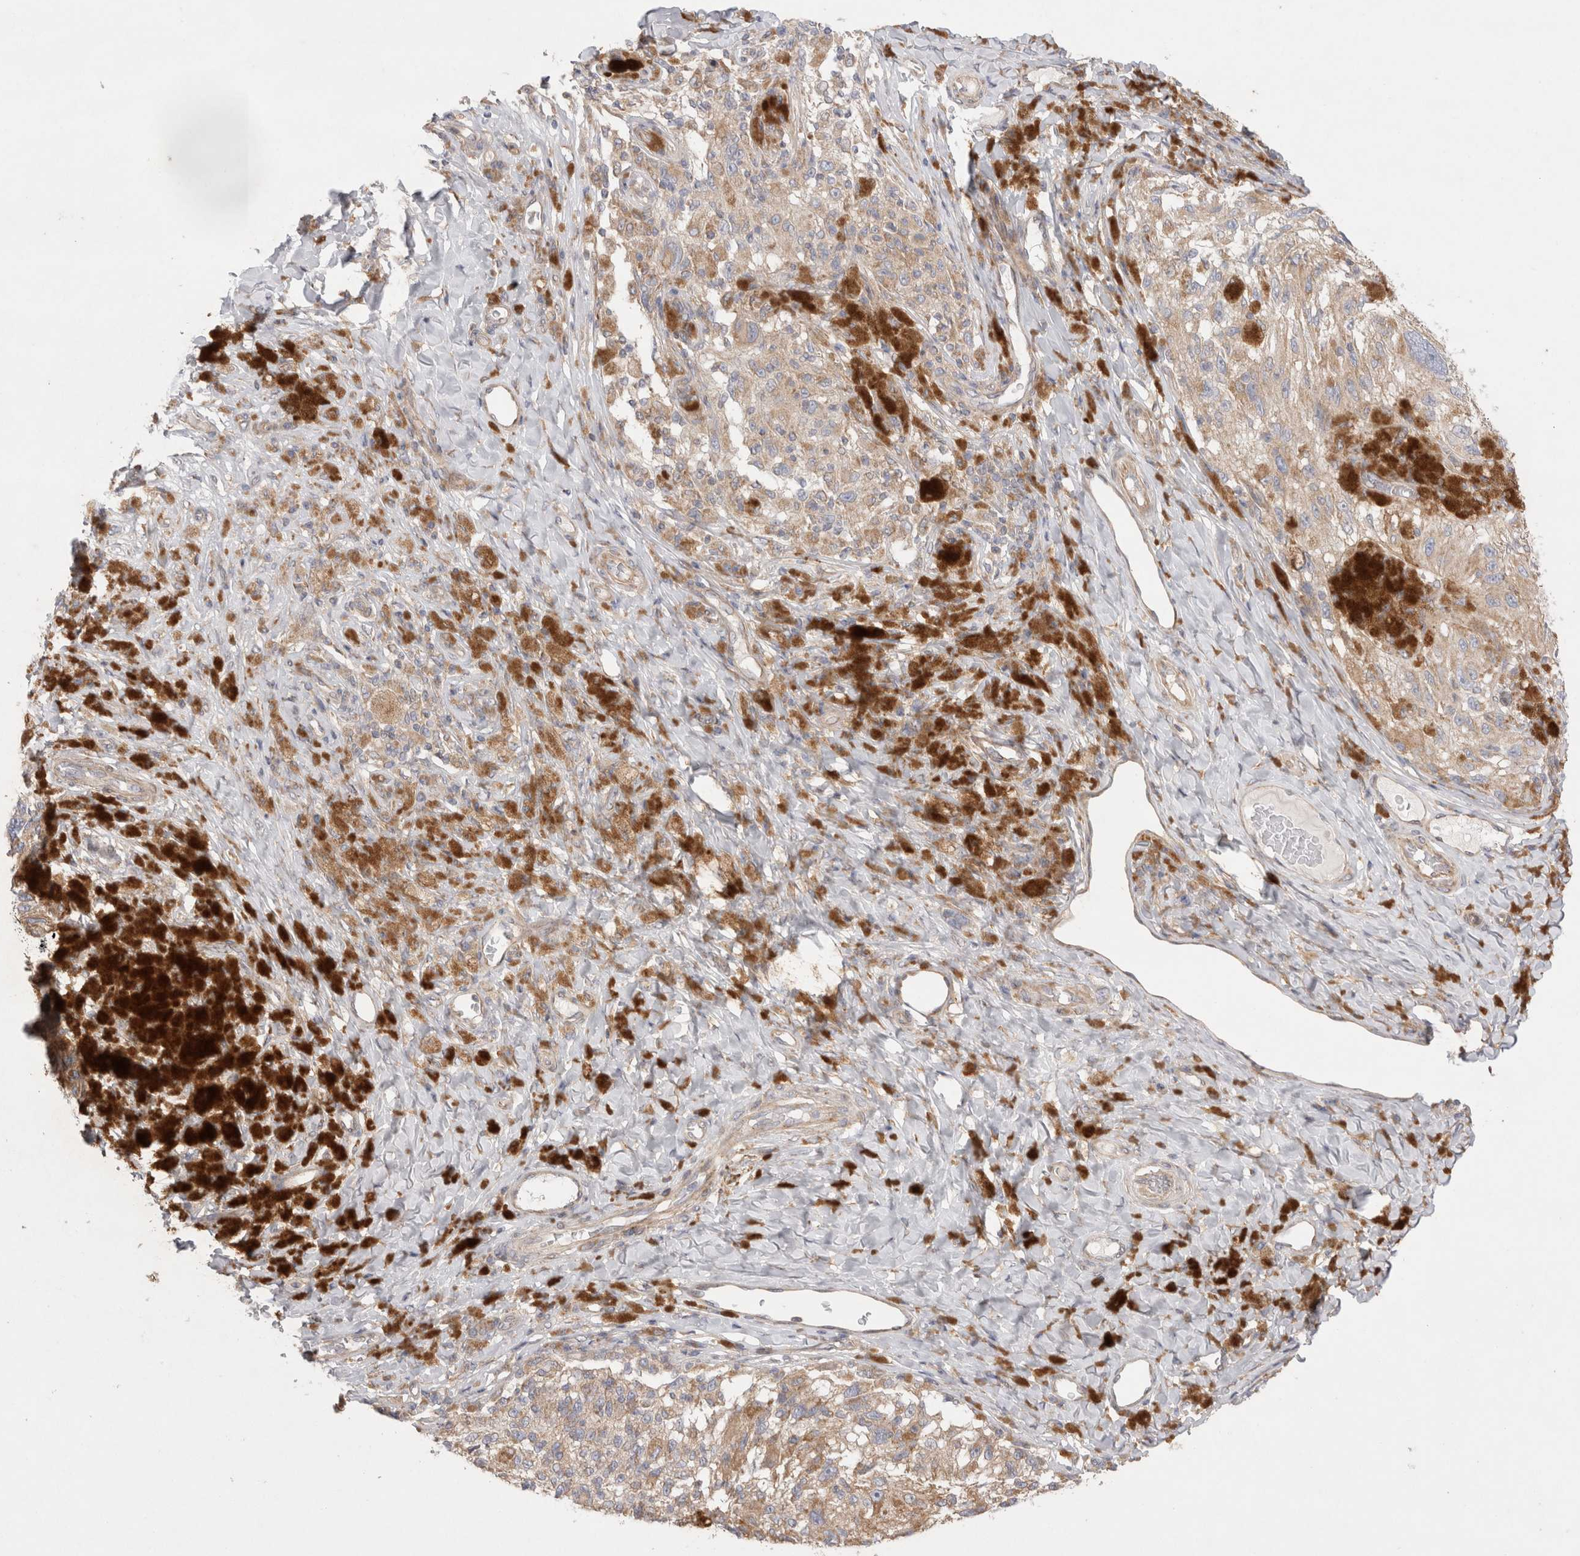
{"staining": {"intensity": "weak", "quantity": ">75%", "location": "cytoplasmic/membranous"}, "tissue": "melanoma", "cell_type": "Tumor cells", "image_type": "cancer", "snomed": [{"axis": "morphology", "description": "Malignant melanoma, NOS"}, {"axis": "topography", "description": "Skin"}], "caption": "A photomicrograph of human malignant melanoma stained for a protein shows weak cytoplasmic/membranous brown staining in tumor cells. (IHC, brightfield microscopy, high magnification).", "gene": "TBC1D16", "patient": {"sex": "female", "age": 73}}